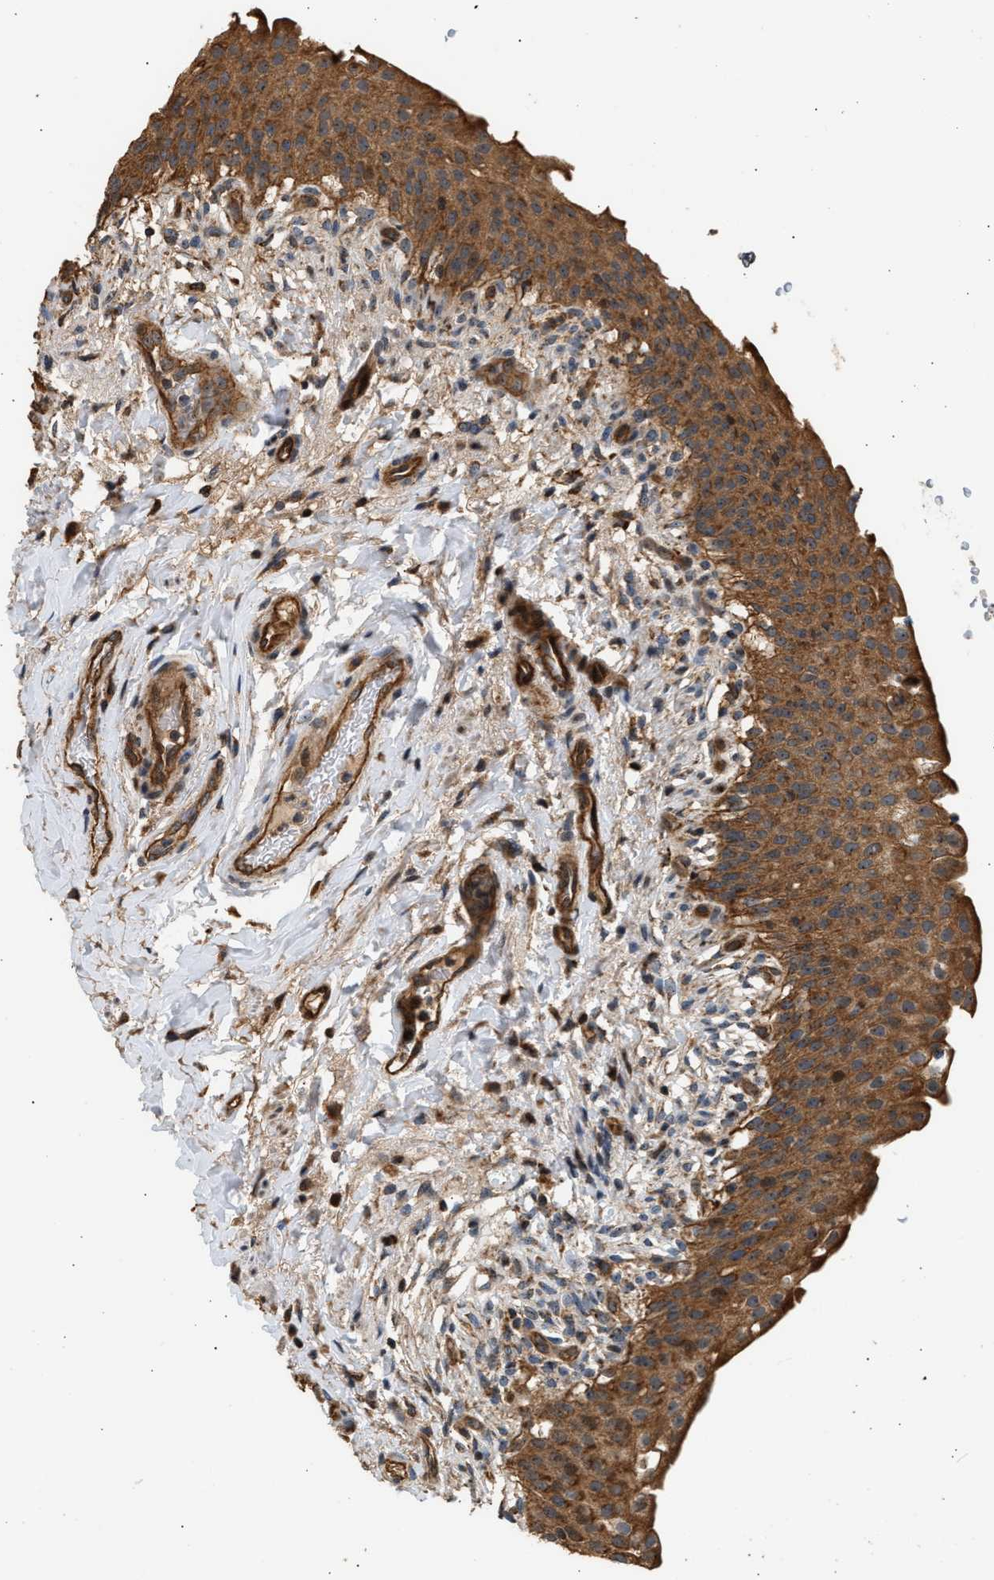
{"staining": {"intensity": "strong", "quantity": ">75%", "location": "cytoplasmic/membranous"}, "tissue": "urinary bladder", "cell_type": "Urothelial cells", "image_type": "normal", "snomed": [{"axis": "morphology", "description": "Normal tissue, NOS"}, {"axis": "topography", "description": "Urinary bladder"}], "caption": "Urinary bladder stained with immunohistochemistry (IHC) shows strong cytoplasmic/membranous positivity in approximately >75% of urothelial cells.", "gene": "DUSP14", "patient": {"sex": "female", "age": 60}}